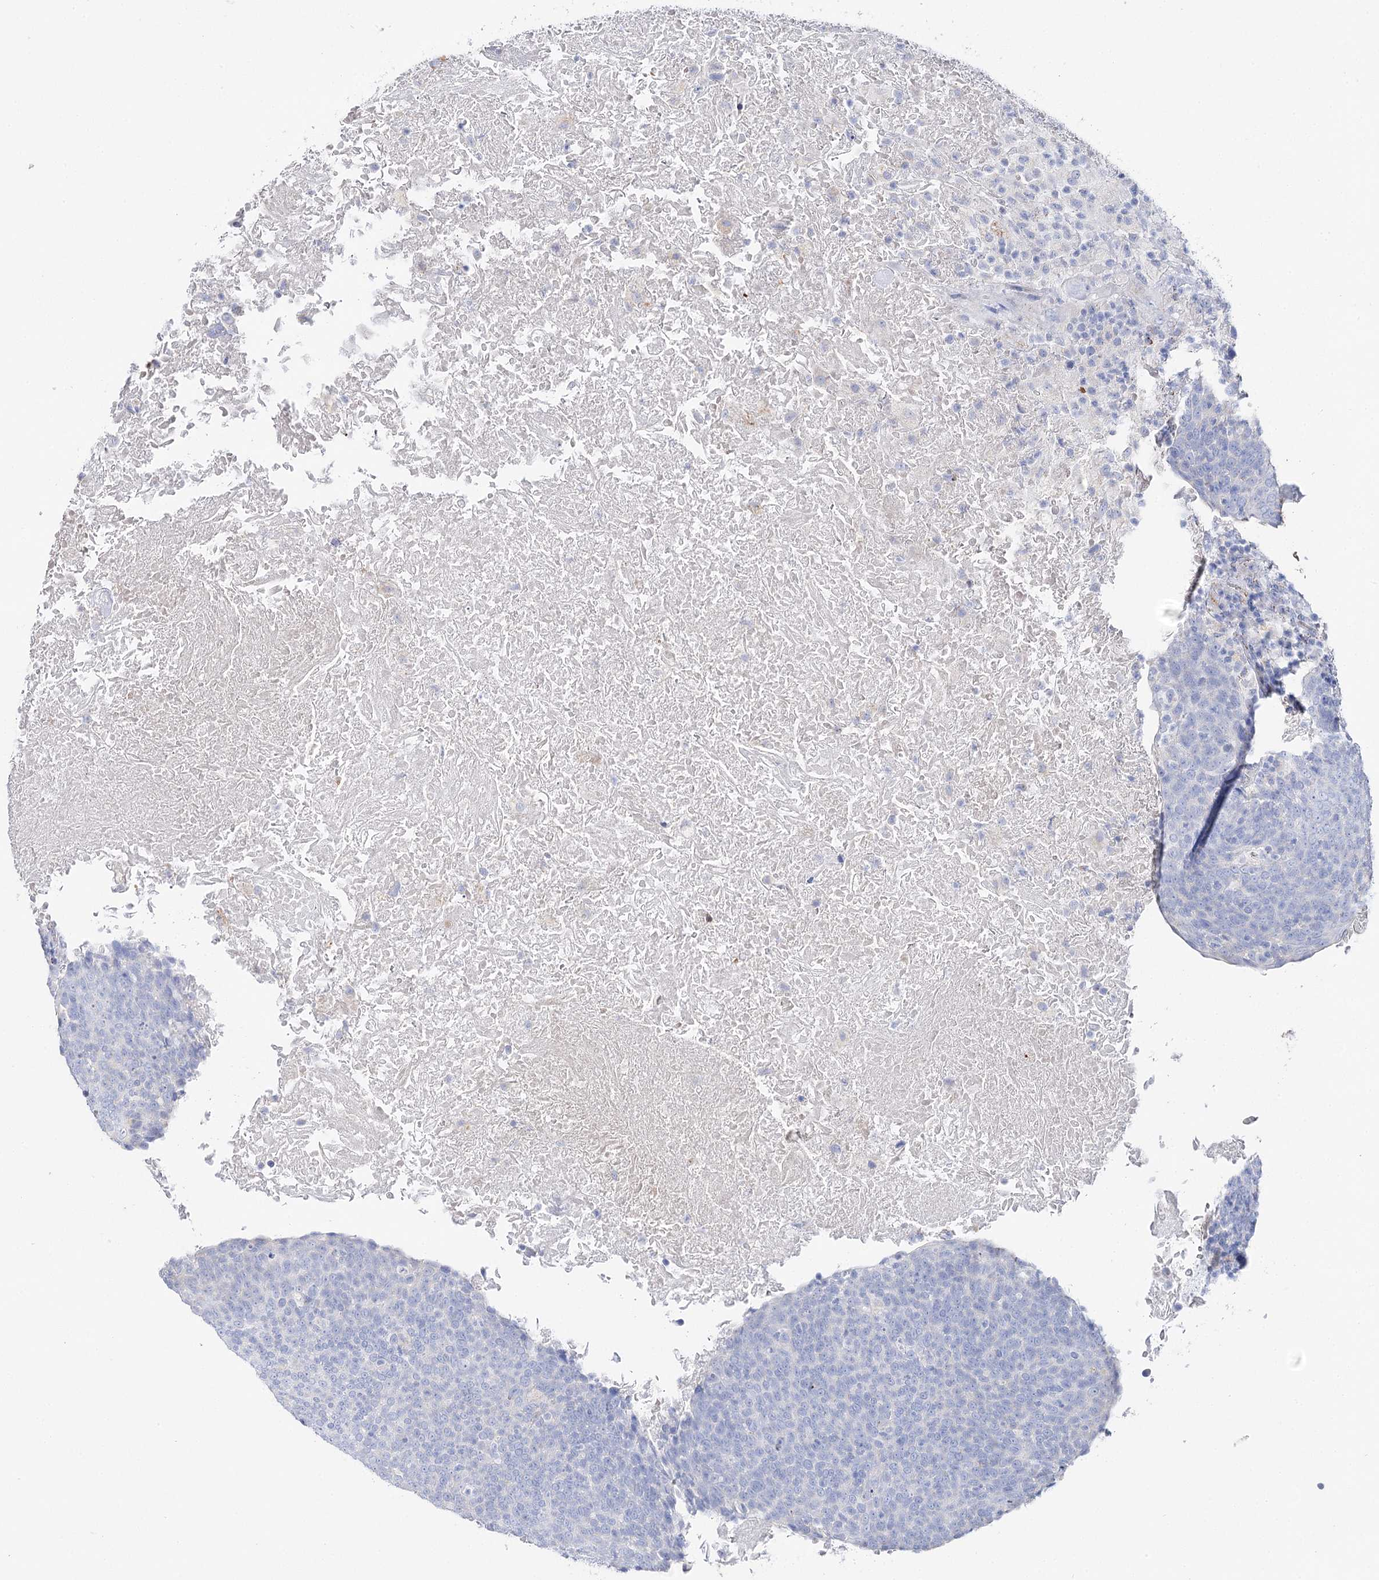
{"staining": {"intensity": "negative", "quantity": "none", "location": "none"}, "tissue": "head and neck cancer", "cell_type": "Tumor cells", "image_type": "cancer", "snomed": [{"axis": "morphology", "description": "Squamous cell carcinoma, NOS"}, {"axis": "morphology", "description": "Squamous cell carcinoma, metastatic, NOS"}, {"axis": "topography", "description": "Lymph node"}, {"axis": "topography", "description": "Head-Neck"}], "caption": "Immunohistochemistry of human head and neck cancer exhibits no staining in tumor cells. (DAB immunohistochemistry, high magnification).", "gene": "SLC3A1", "patient": {"sex": "male", "age": 62}}